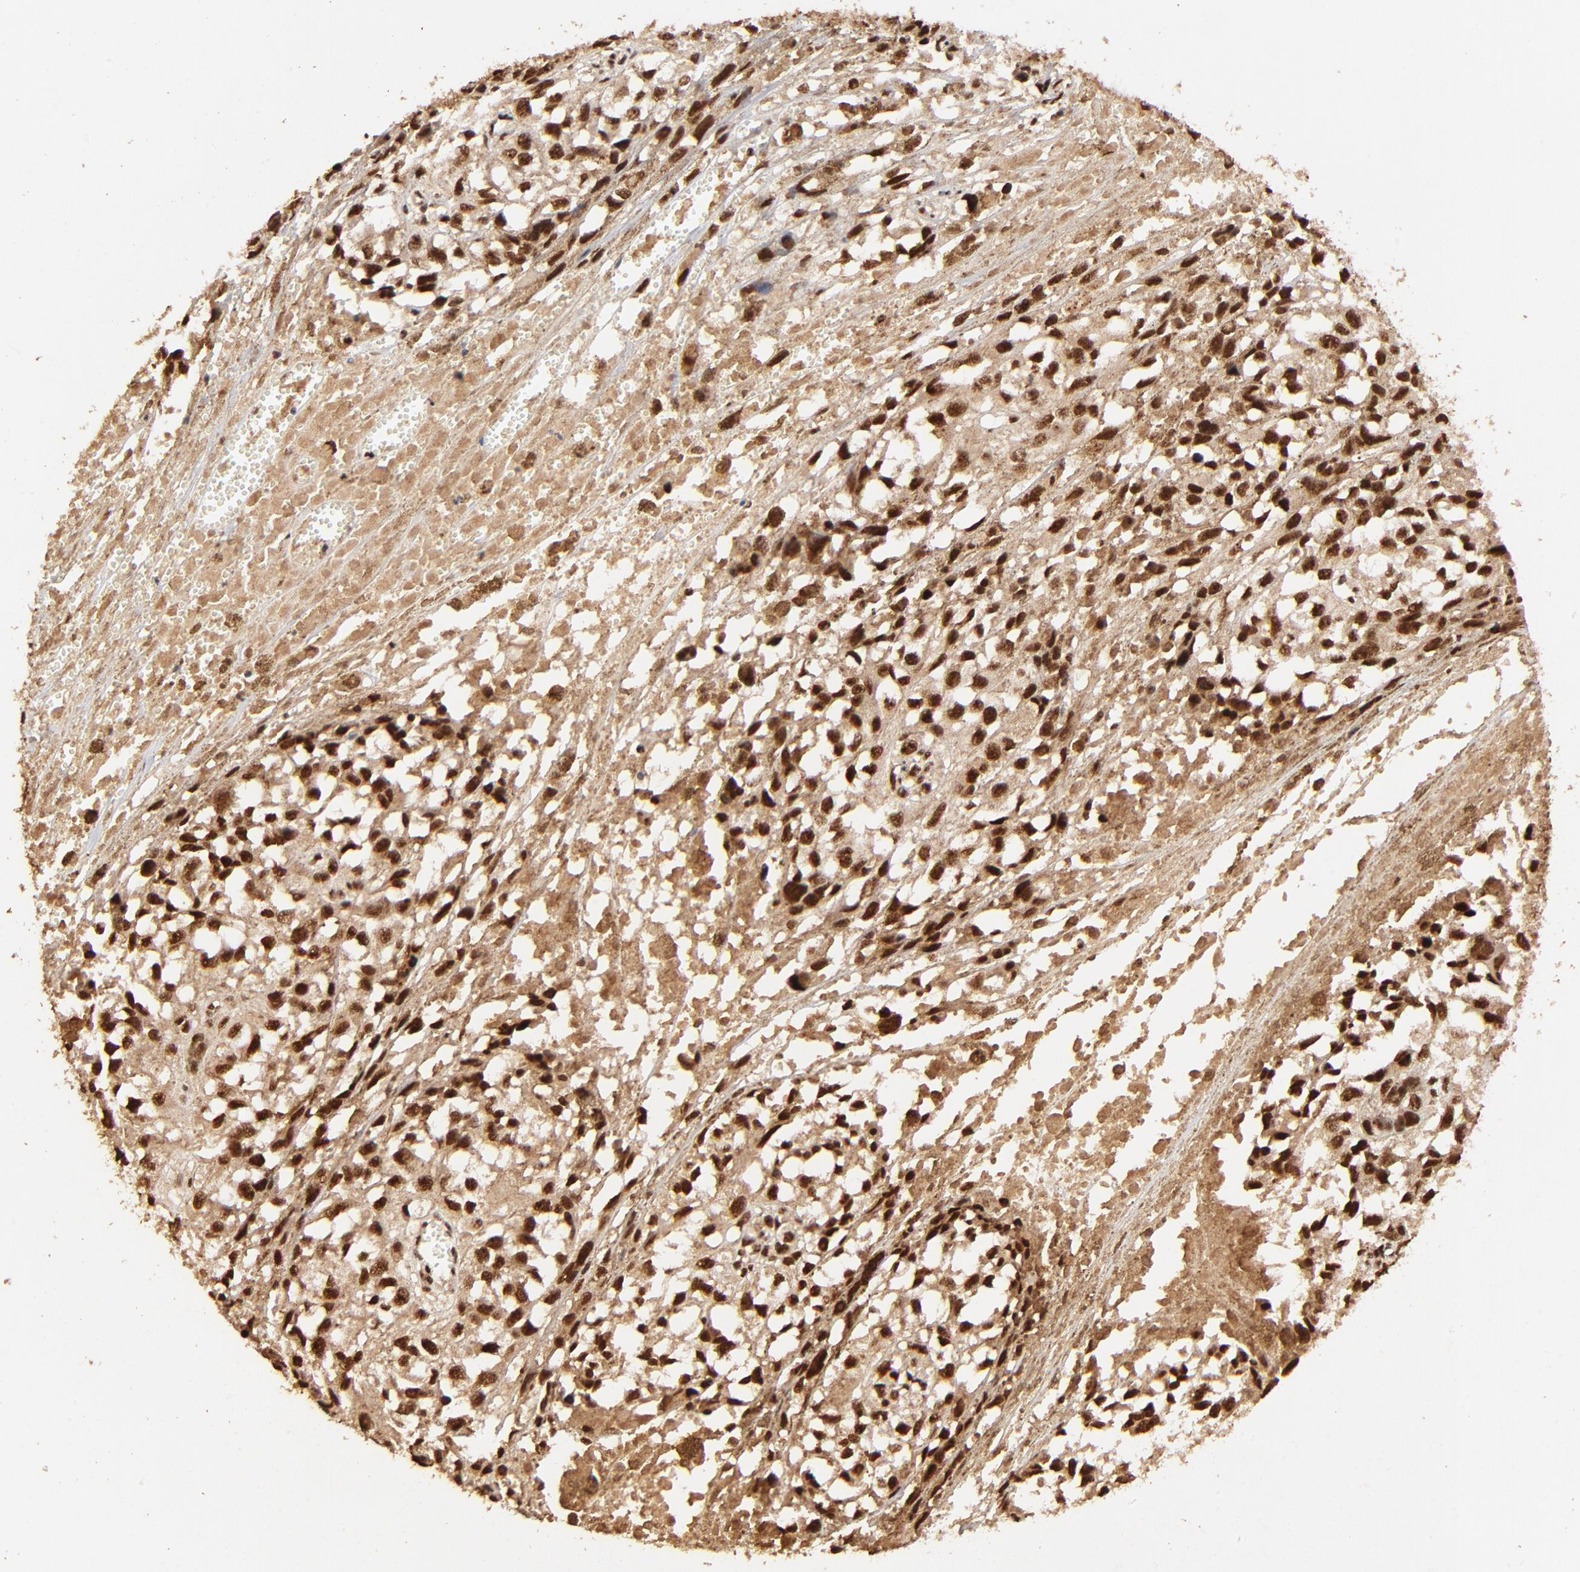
{"staining": {"intensity": "strong", "quantity": ">75%", "location": "cytoplasmic/membranous,nuclear"}, "tissue": "melanoma", "cell_type": "Tumor cells", "image_type": "cancer", "snomed": [{"axis": "morphology", "description": "Malignant melanoma, Metastatic site"}, {"axis": "topography", "description": "Lymph node"}], "caption": "Immunohistochemistry (IHC) of malignant melanoma (metastatic site) reveals high levels of strong cytoplasmic/membranous and nuclear staining in about >75% of tumor cells.", "gene": "MED12", "patient": {"sex": "male", "age": 59}}